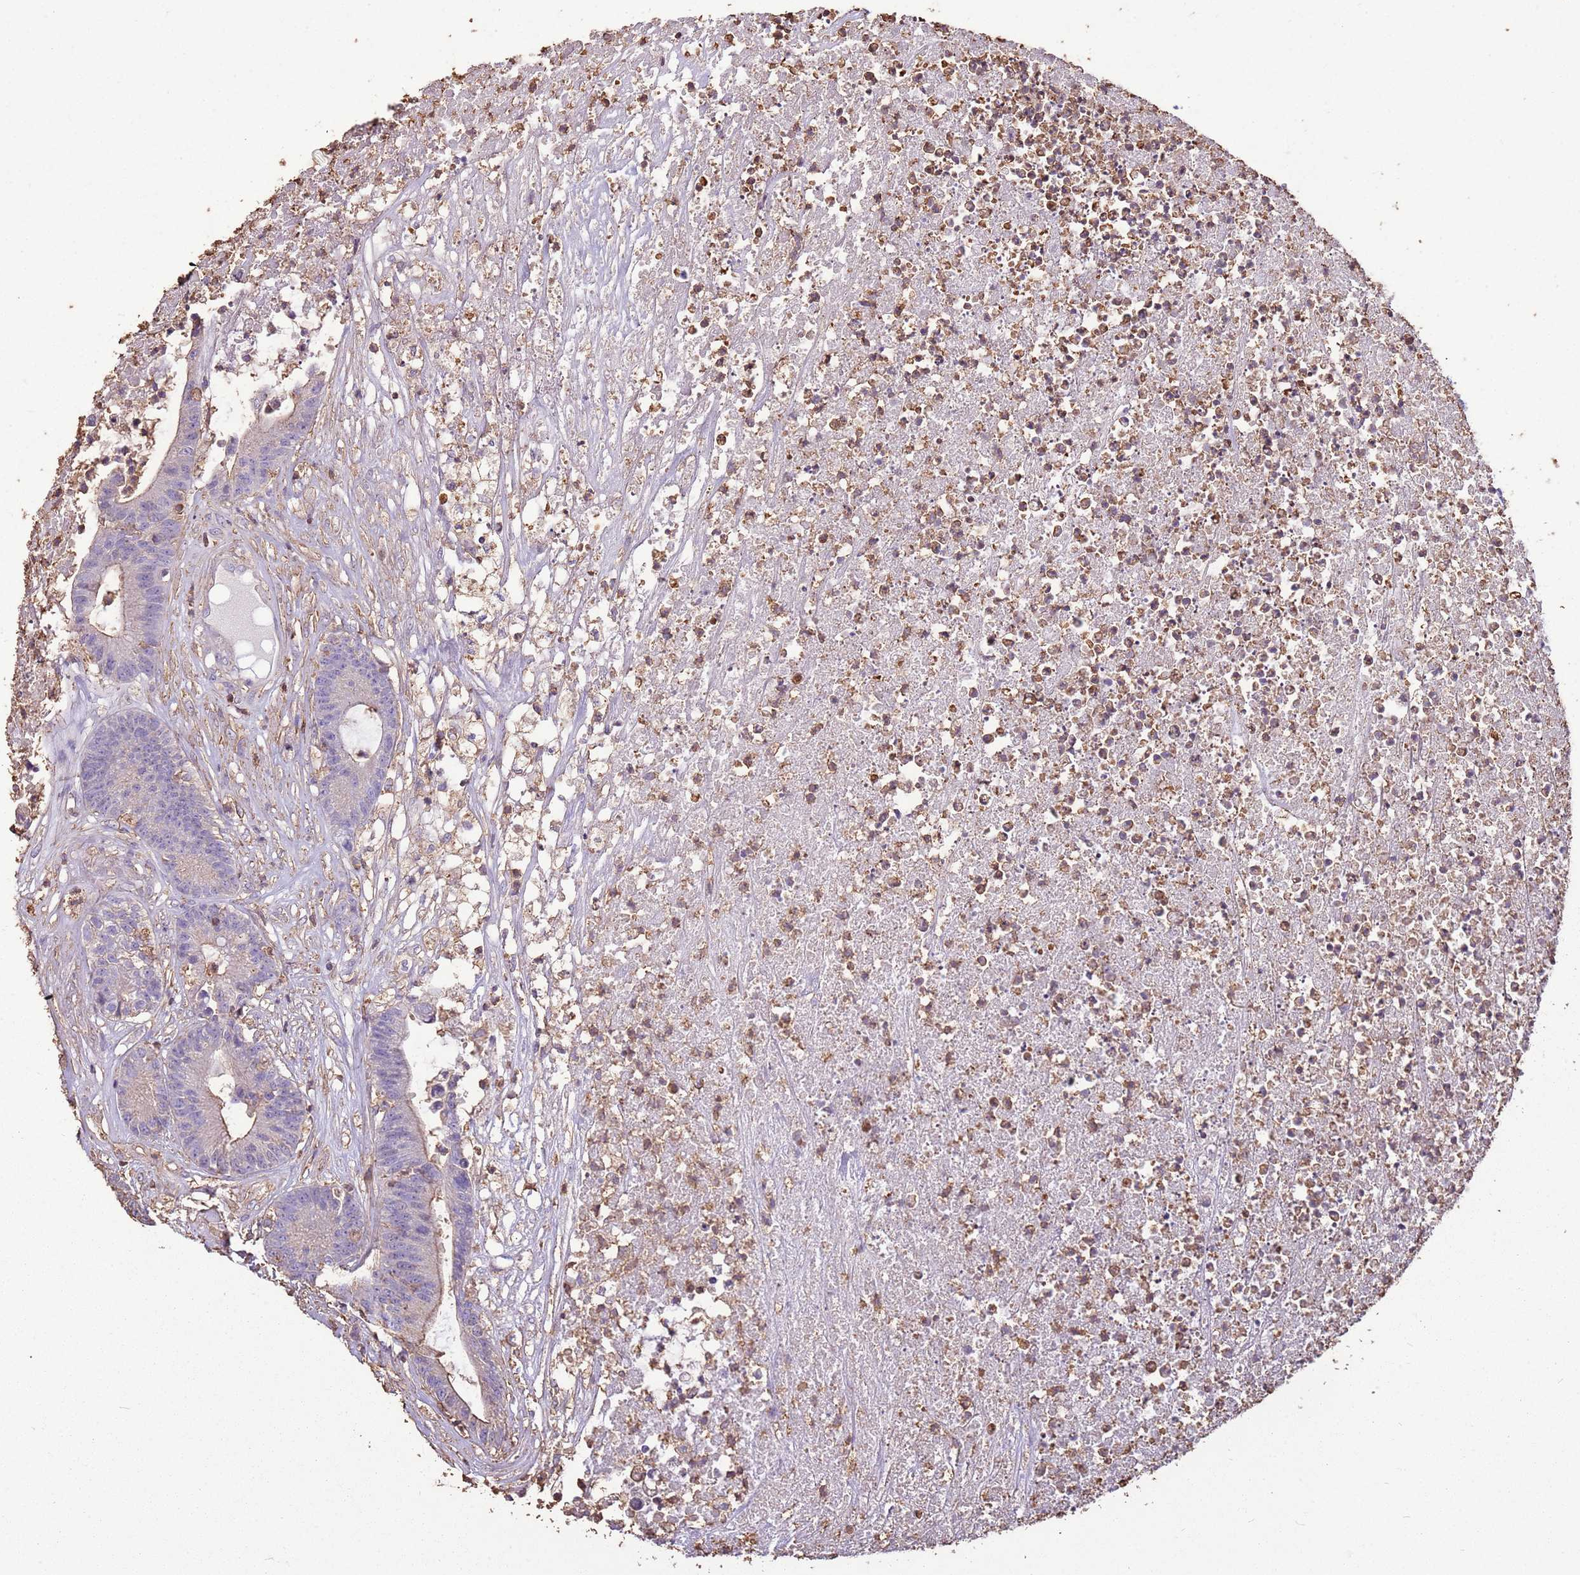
{"staining": {"intensity": "negative", "quantity": "none", "location": "none"}, "tissue": "colorectal cancer", "cell_type": "Tumor cells", "image_type": "cancer", "snomed": [{"axis": "morphology", "description": "Adenocarcinoma, NOS"}, {"axis": "topography", "description": "Colon"}], "caption": "IHC photomicrograph of human adenocarcinoma (colorectal) stained for a protein (brown), which exhibits no positivity in tumor cells.", "gene": "ARL10", "patient": {"sex": "female", "age": 84}}